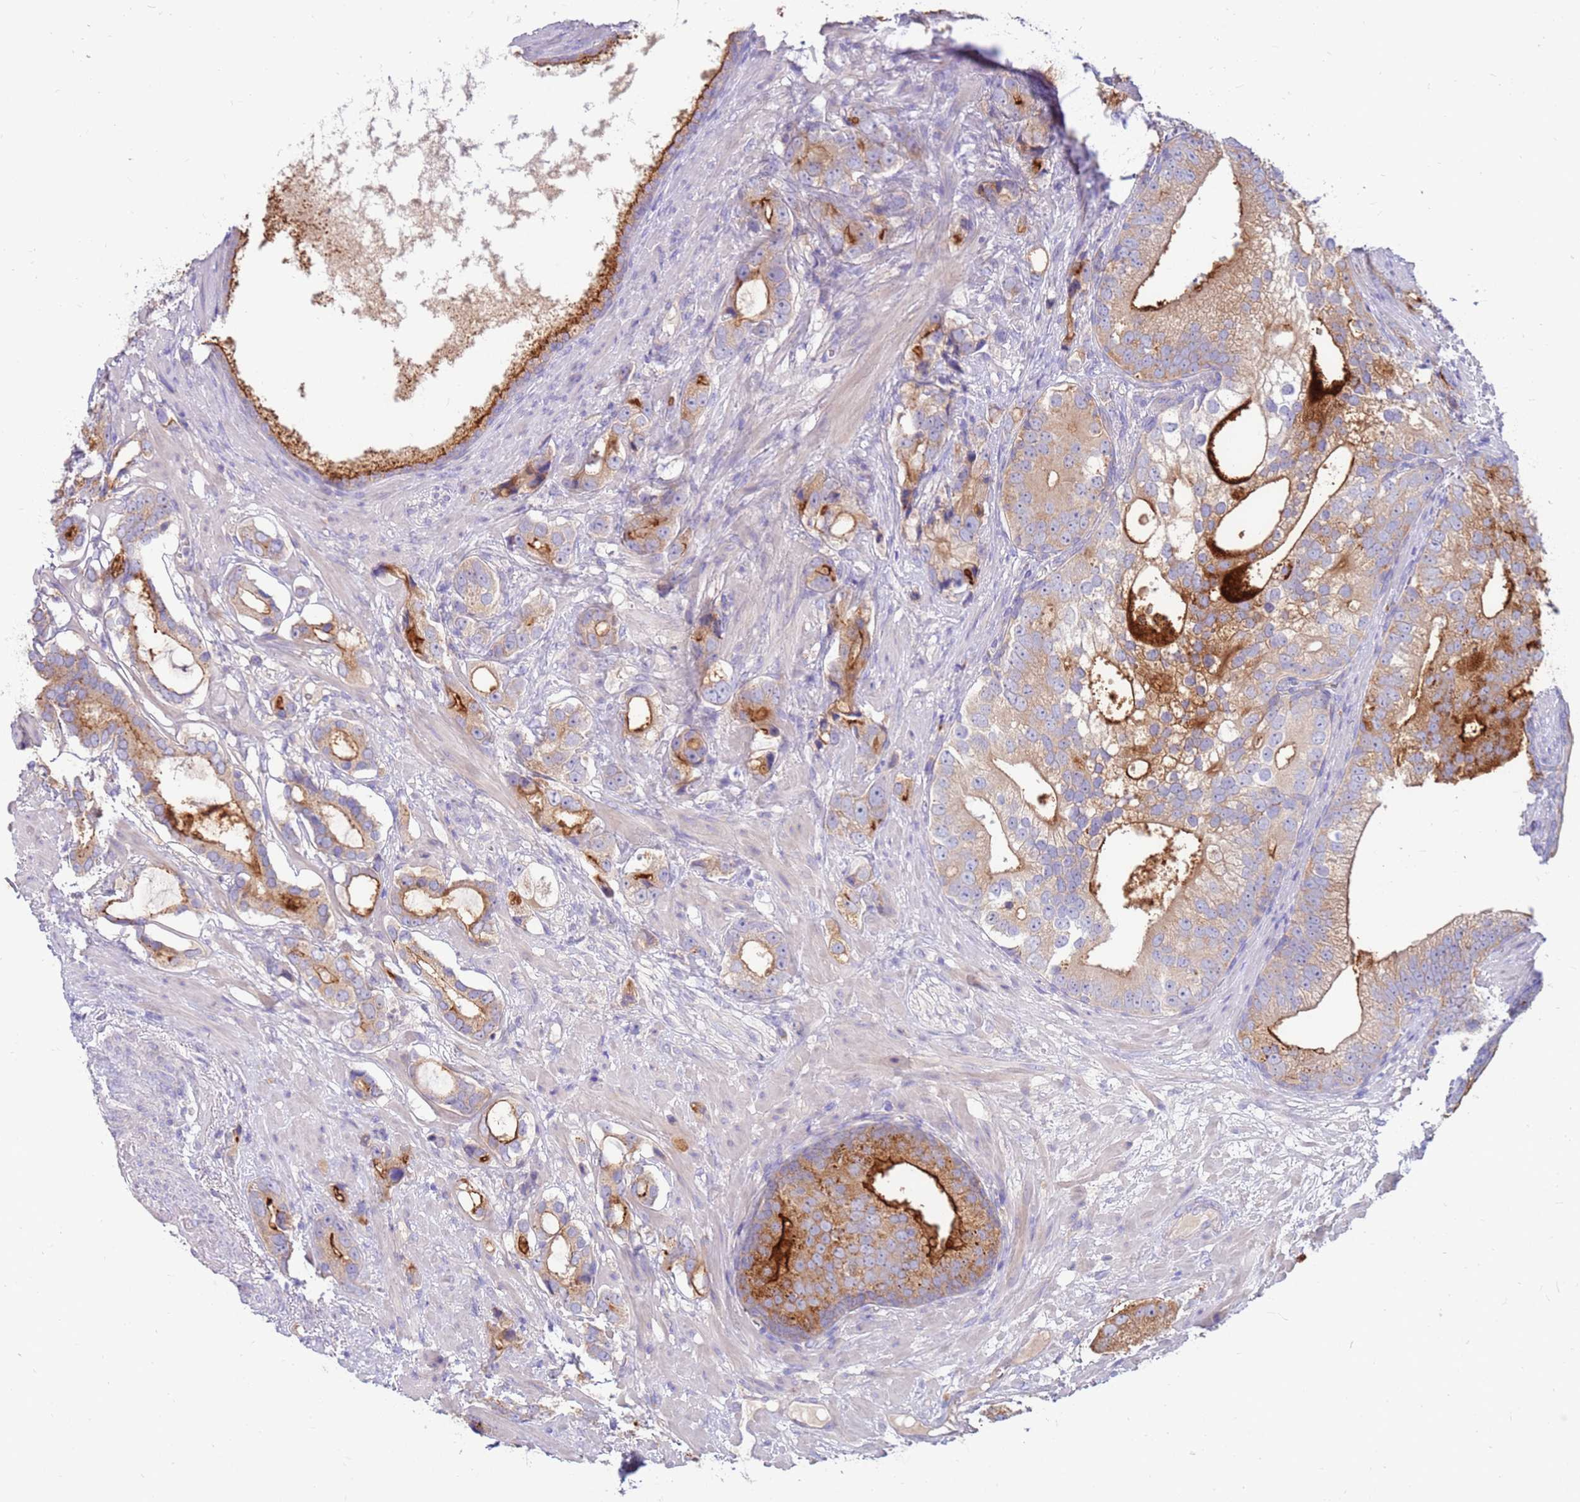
{"staining": {"intensity": "strong", "quantity": "25%-75%", "location": "cytoplasmic/membranous"}, "tissue": "prostate cancer", "cell_type": "Tumor cells", "image_type": "cancer", "snomed": [{"axis": "morphology", "description": "Adenocarcinoma, High grade"}, {"axis": "topography", "description": "Prostate"}], "caption": "About 25%-75% of tumor cells in prostate cancer show strong cytoplasmic/membranous protein positivity as visualized by brown immunohistochemical staining.", "gene": "SLC44A4", "patient": {"sex": "male", "age": 75}}